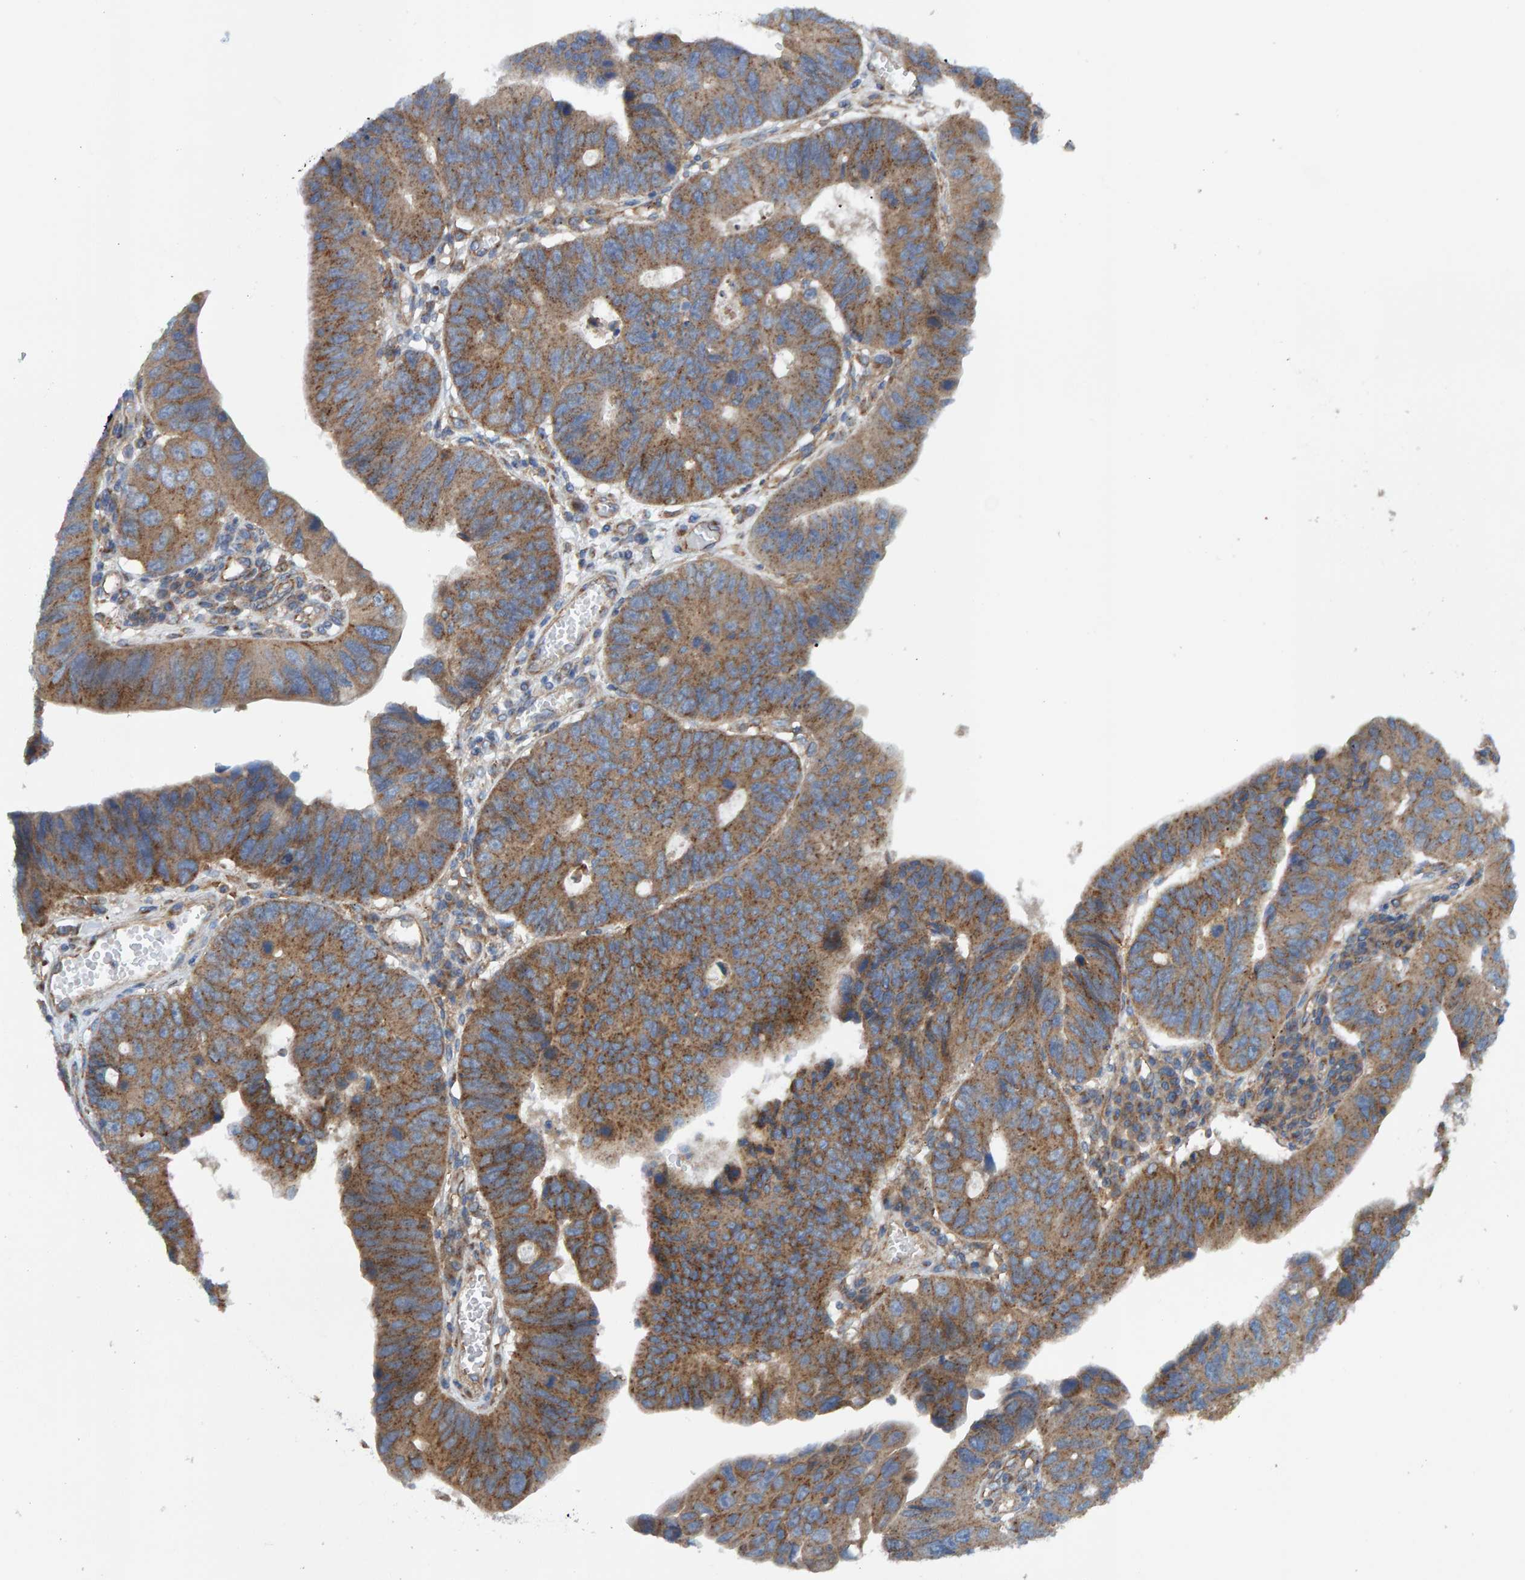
{"staining": {"intensity": "moderate", "quantity": ">75%", "location": "cytoplasmic/membranous"}, "tissue": "stomach cancer", "cell_type": "Tumor cells", "image_type": "cancer", "snomed": [{"axis": "morphology", "description": "Adenocarcinoma, NOS"}, {"axis": "topography", "description": "Stomach"}], "caption": "High-magnification brightfield microscopy of stomach adenocarcinoma stained with DAB (brown) and counterstained with hematoxylin (blue). tumor cells exhibit moderate cytoplasmic/membranous positivity is identified in about>75% of cells.", "gene": "MKLN1", "patient": {"sex": "male", "age": 59}}